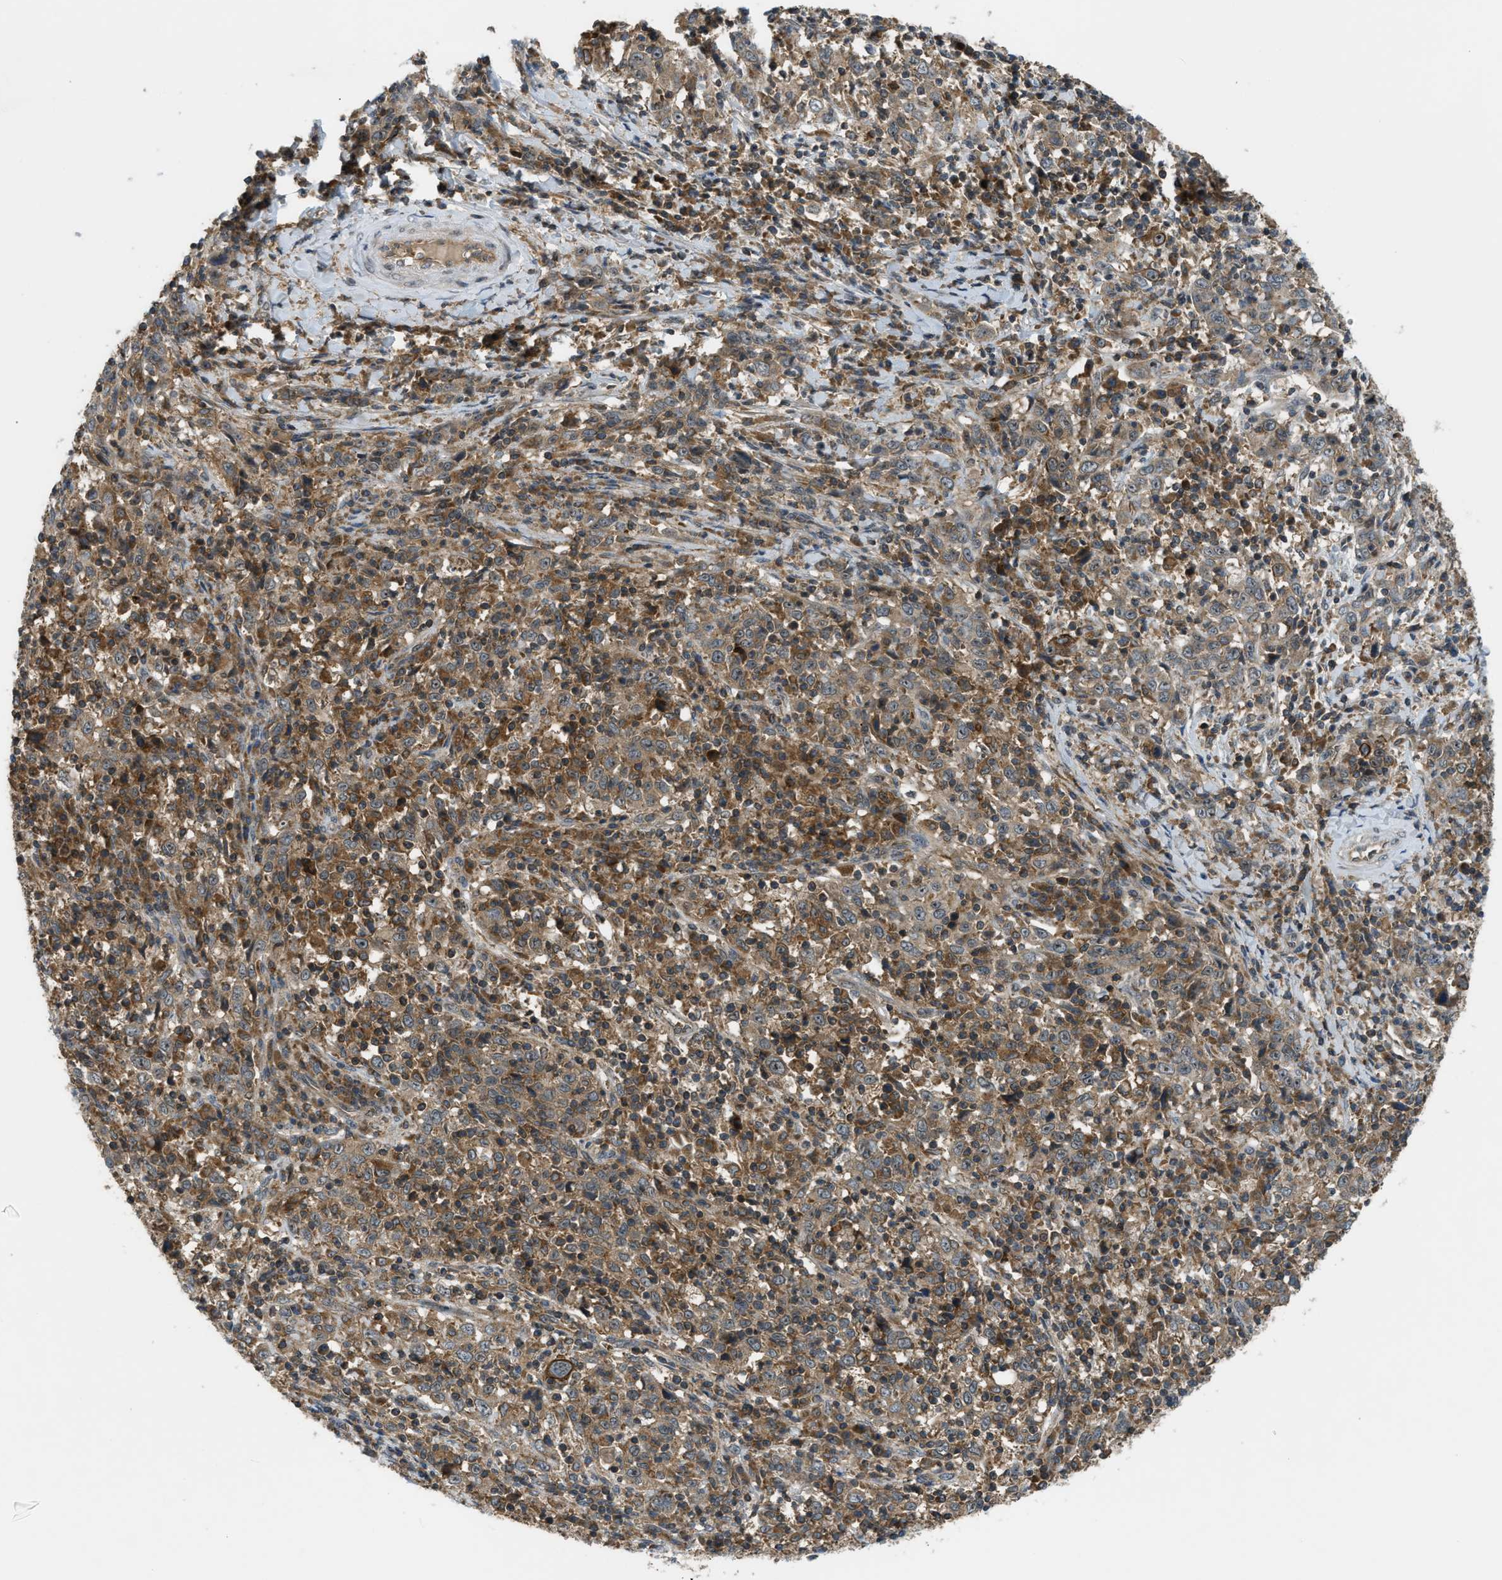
{"staining": {"intensity": "weak", "quantity": ">75%", "location": "cytoplasmic/membranous"}, "tissue": "cervical cancer", "cell_type": "Tumor cells", "image_type": "cancer", "snomed": [{"axis": "morphology", "description": "Squamous cell carcinoma, NOS"}, {"axis": "topography", "description": "Cervix"}], "caption": "Immunohistochemistry photomicrograph of cervical cancer stained for a protein (brown), which displays low levels of weak cytoplasmic/membranous staining in about >75% of tumor cells.", "gene": "ZNF71", "patient": {"sex": "female", "age": 46}}